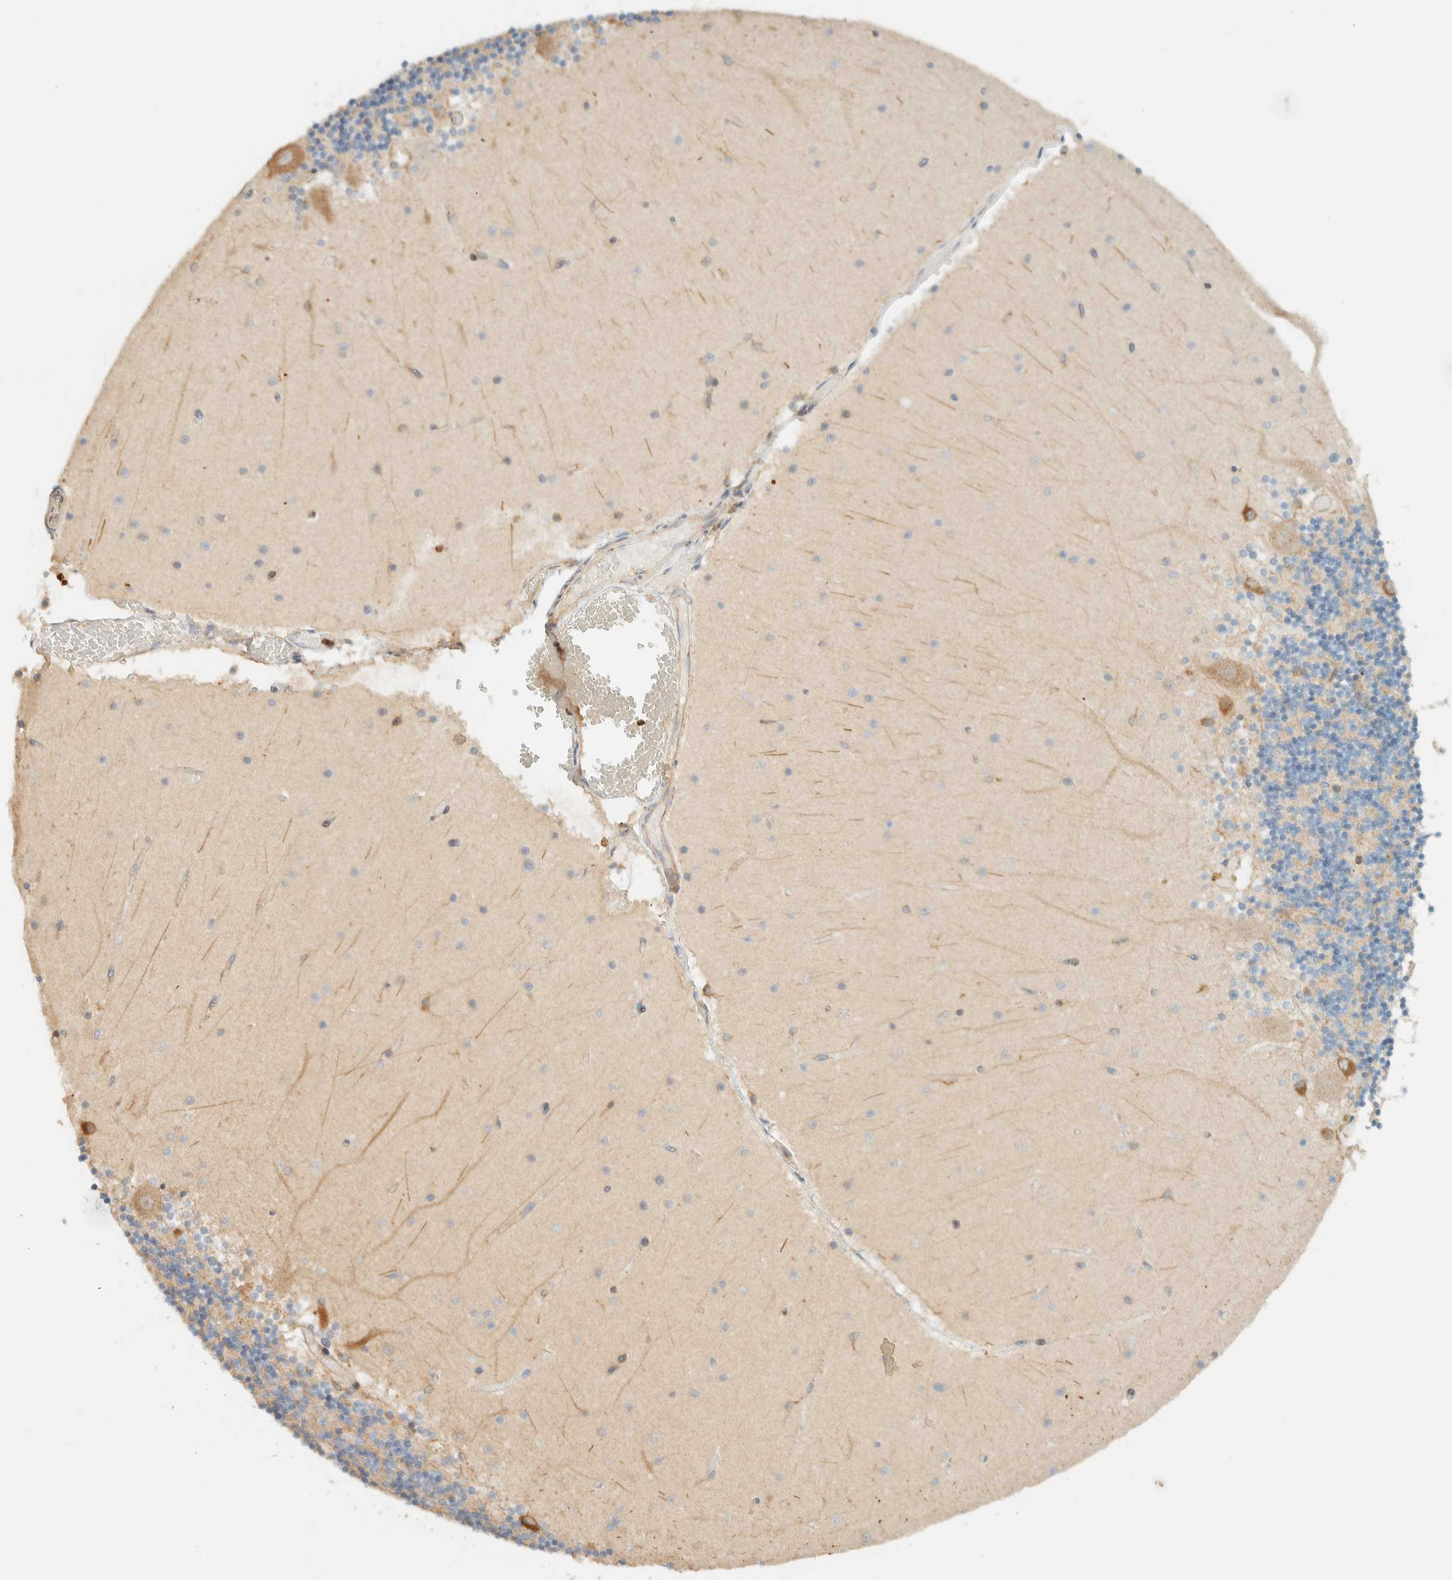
{"staining": {"intensity": "moderate", "quantity": "25%-75%", "location": "cytoplasmic/membranous"}, "tissue": "cerebellum", "cell_type": "Cells in granular layer", "image_type": "normal", "snomed": [{"axis": "morphology", "description": "Normal tissue, NOS"}, {"axis": "topography", "description": "Cerebellum"}], "caption": "Immunohistochemical staining of unremarkable cerebellum exhibits 25%-75% levels of moderate cytoplasmic/membranous protein expression in about 25%-75% of cells in granular layer.", "gene": "ARFGEF1", "patient": {"sex": "female", "age": 28}}